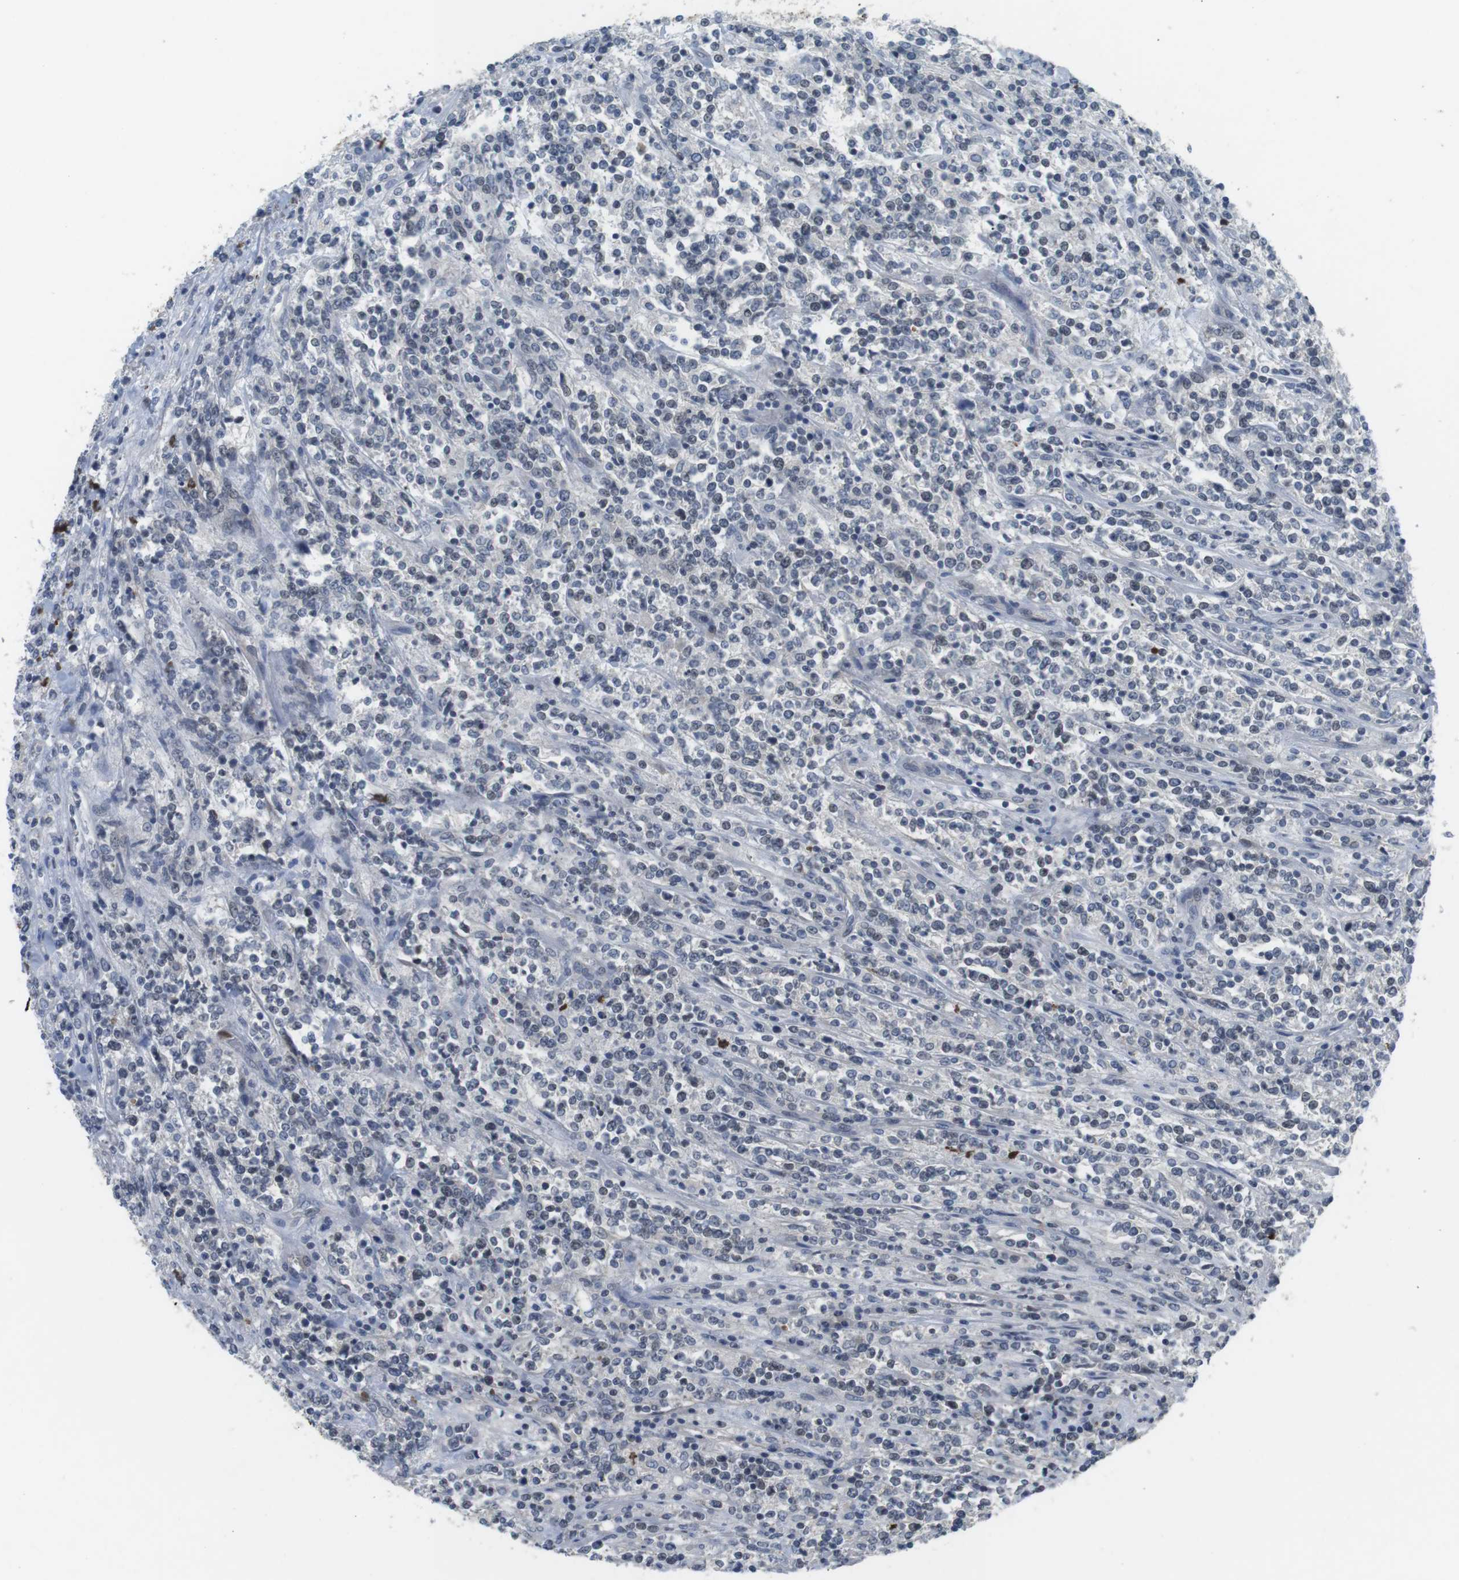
{"staining": {"intensity": "negative", "quantity": "none", "location": "none"}, "tissue": "lymphoma", "cell_type": "Tumor cells", "image_type": "cancer", "snomed": [{"axis": "morphology", "description": "Malignant lymphoma, non-Hodgkin's type, High grade"}, {"axis": "topography", "description": "Soft tissue"}], "caption": "Protein analysis of lymphoma demonstrates no significant positivity in tumor cells. (Stains: DAB (3,3'-diaminobenzidine) immunohistochemistry (IHC) with hematoxylin counter stain, Microscopy: brightfield microscopy at high magnification).", "gene": "NECTIN1", "patient": {"sex": "male", "age": 18}}